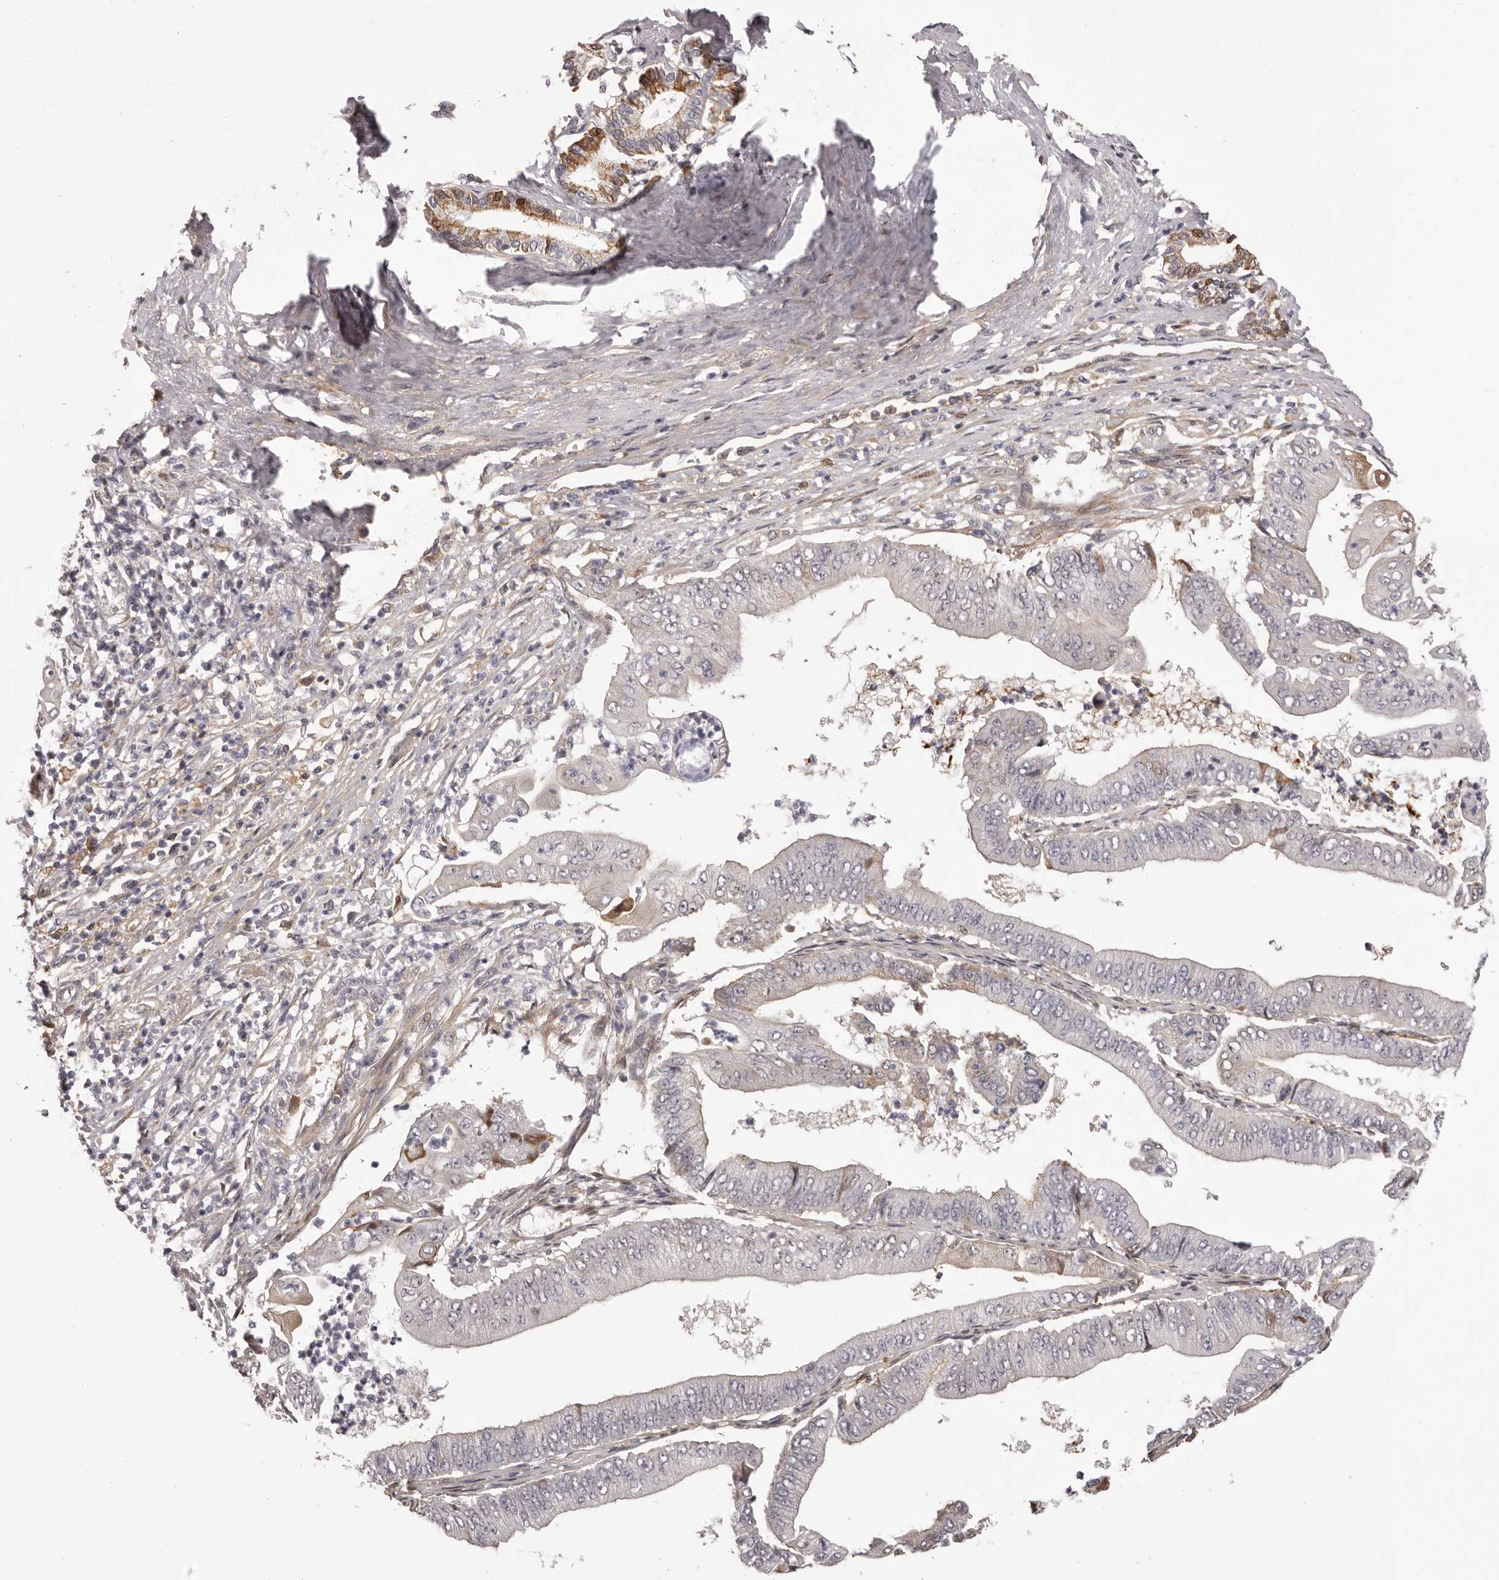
{"staining": {"intensity": "moderate", "quantity": "<25%", "location": "cytoplasmic/membranous"}, "tissue": "pancreatic cancer", "cell_type": "Tumor cells", "image_type": "cancer", "snomed": [{"axis": "morphology", "description": "Adenocarcinoma, NOS"}, {"axis": "topography", "description": "Pancreas"}], "caption": "IHC photomicrograph of pancreatic cancer (adenocarcinoma) stained for a protein (brown), which demonstrates low levels of moderate cytoplasmic/membranous staining in approximately <25% of tumor cells.", "gene": "OTUD3", "patient": {"sex": "female", "age": 77}}